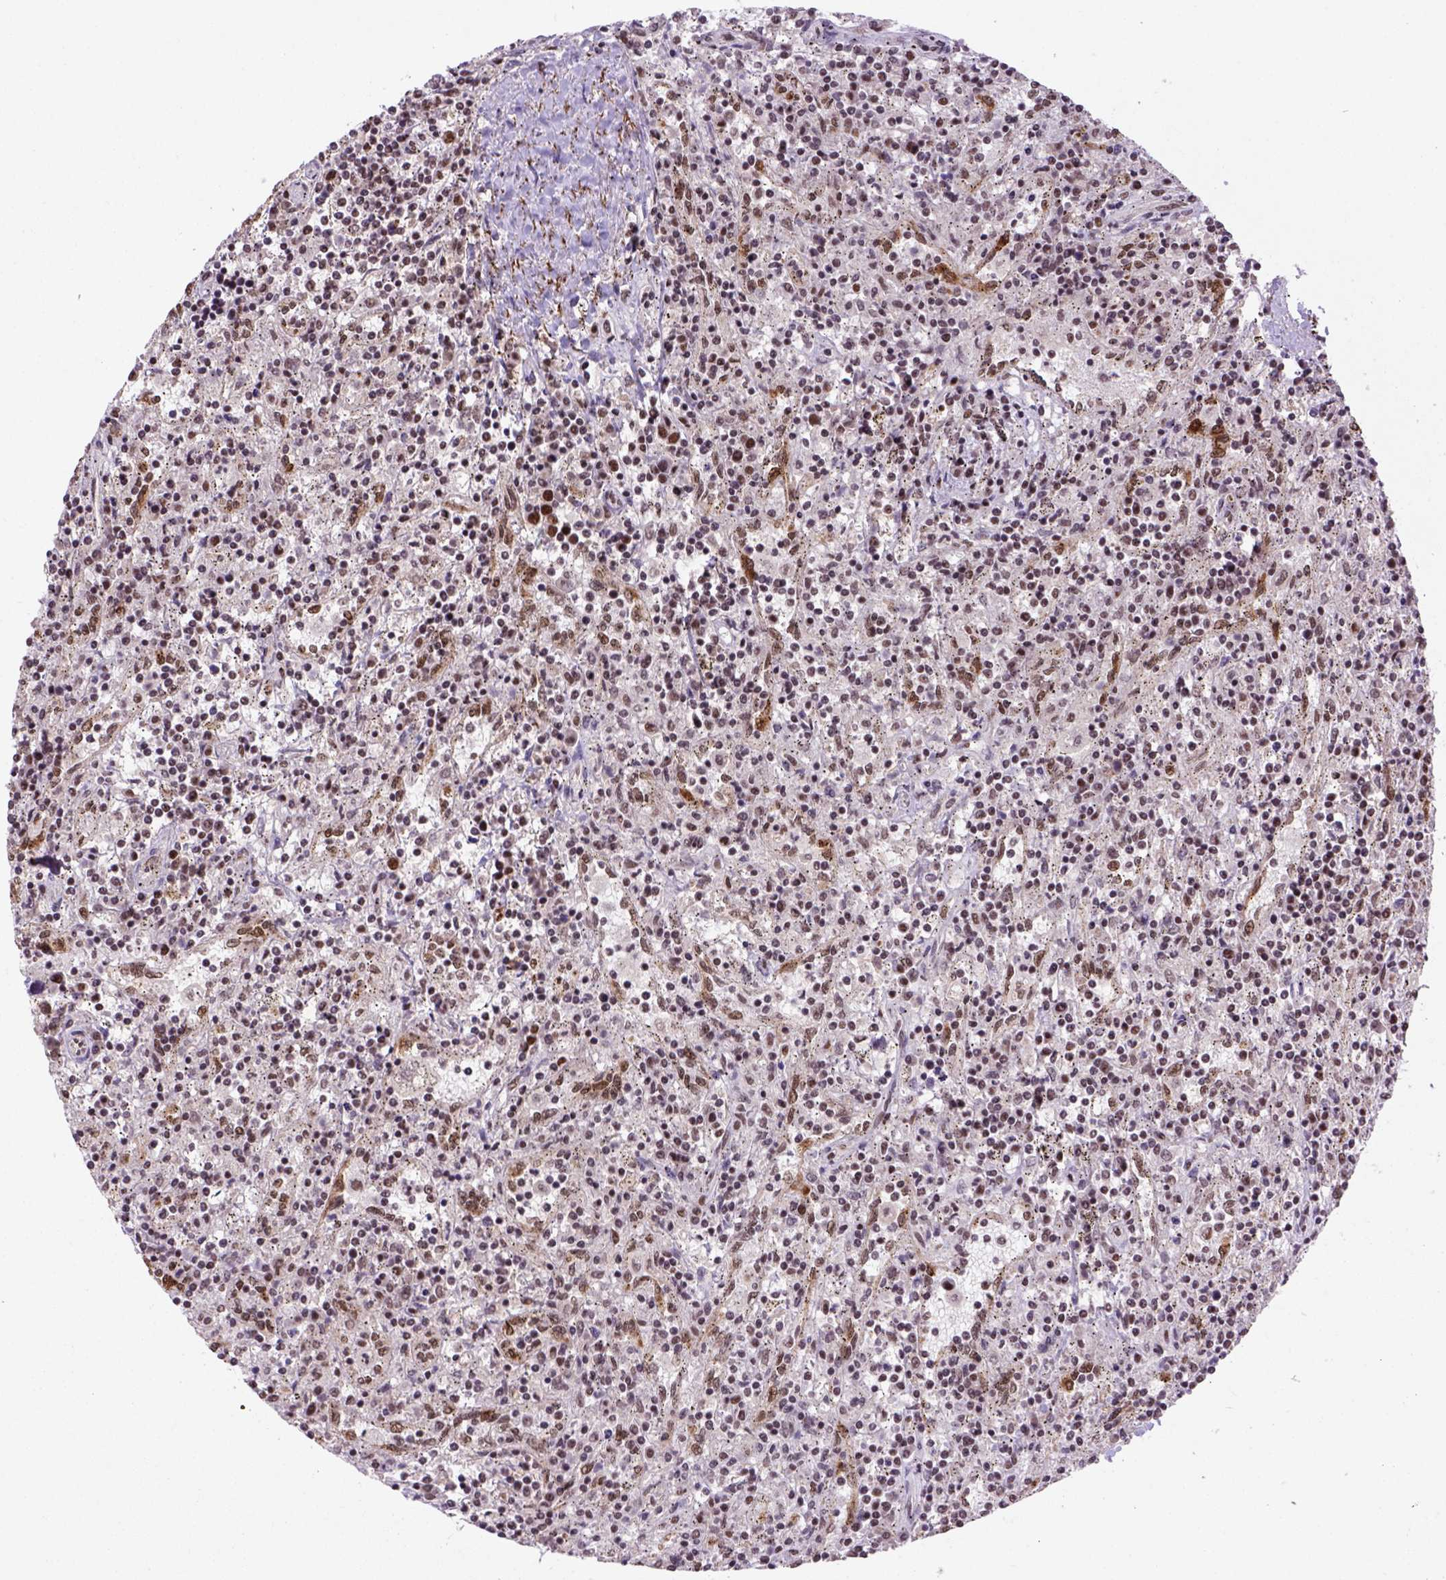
{"staining": {"intensity": "moderate", "quantity": ">75%", "location": "nuclear"}, "tissue": "lymphoma", "cell_type": "Tumor cells", "image_type": "cancer", "snomed": [{"axis": "morphology", "description": "Malignant lymphoma, non-Hodgkin's type, Low grade"}, {"axis": "topography", "description": "Spleen"}], "caption": "Approximately >75% of tumor cells in human lymphoma exhibit moderate nuclear protein staining as visualized by brown immunohistochemical staining.", "gene": "NSMCE2", "patient": {"sex": "male", "age": 62}}